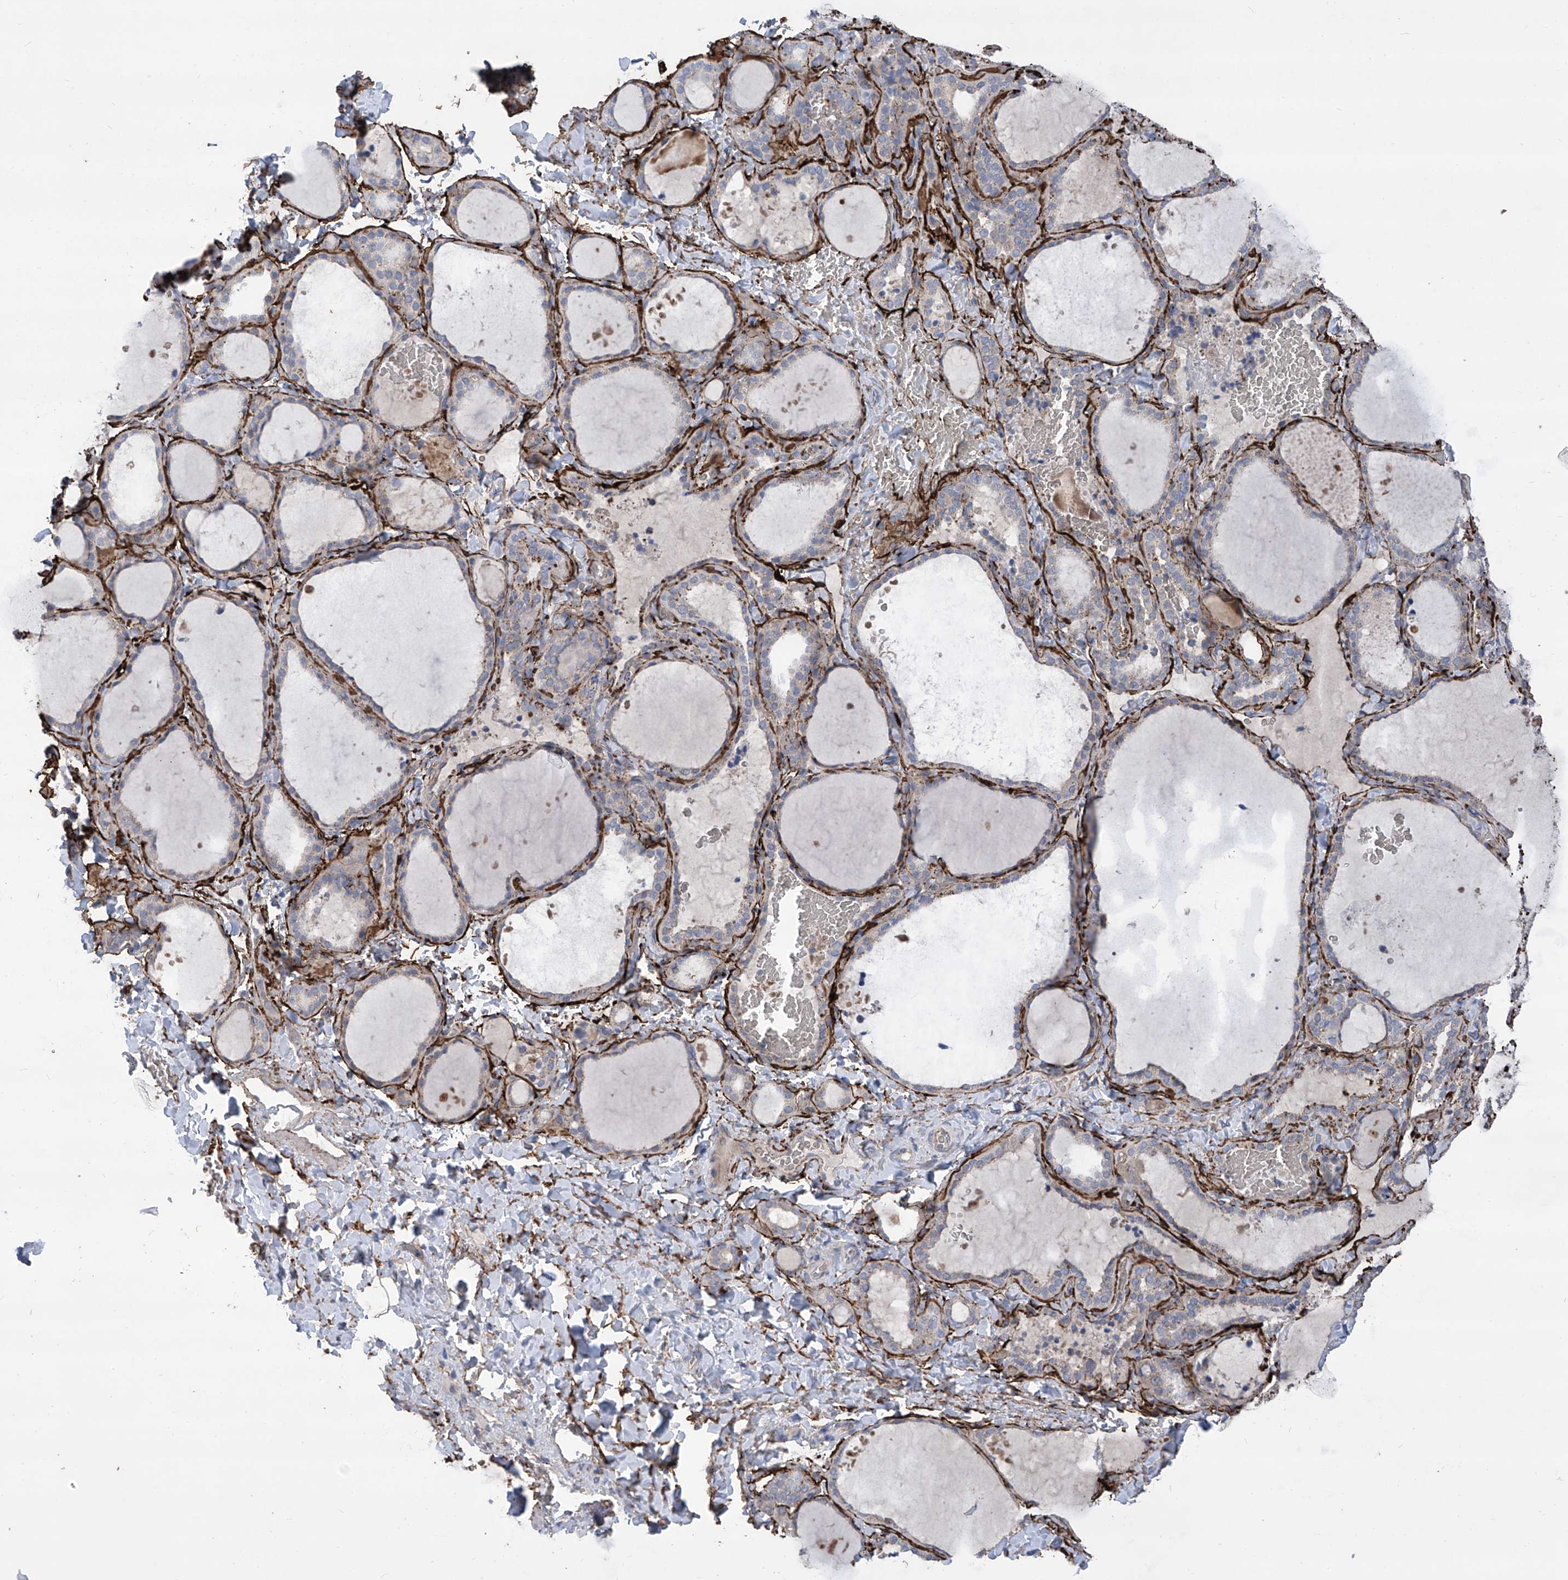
{"staining": {"intensity": "negative", "quantity": "none", "location": "none"}, "tissue": "thyroid gland", "cell_type": "Glandular cells", "image_type": "normal", "snomed": [{"axis": "morphology", "description": "Normal tissue, NOS"}, {"axis": "topography", "description": "Thyroid gland"}], "caption": "Immunohistochemistry micrograph of benign thyroid gland: human thyroid gland stained with DAB (3,3'-diaminobenzidine) reveals no significant protein staining in glandular cells.", "gene": "TXNIP", "patient": {"sex": "female", "age": 22}}